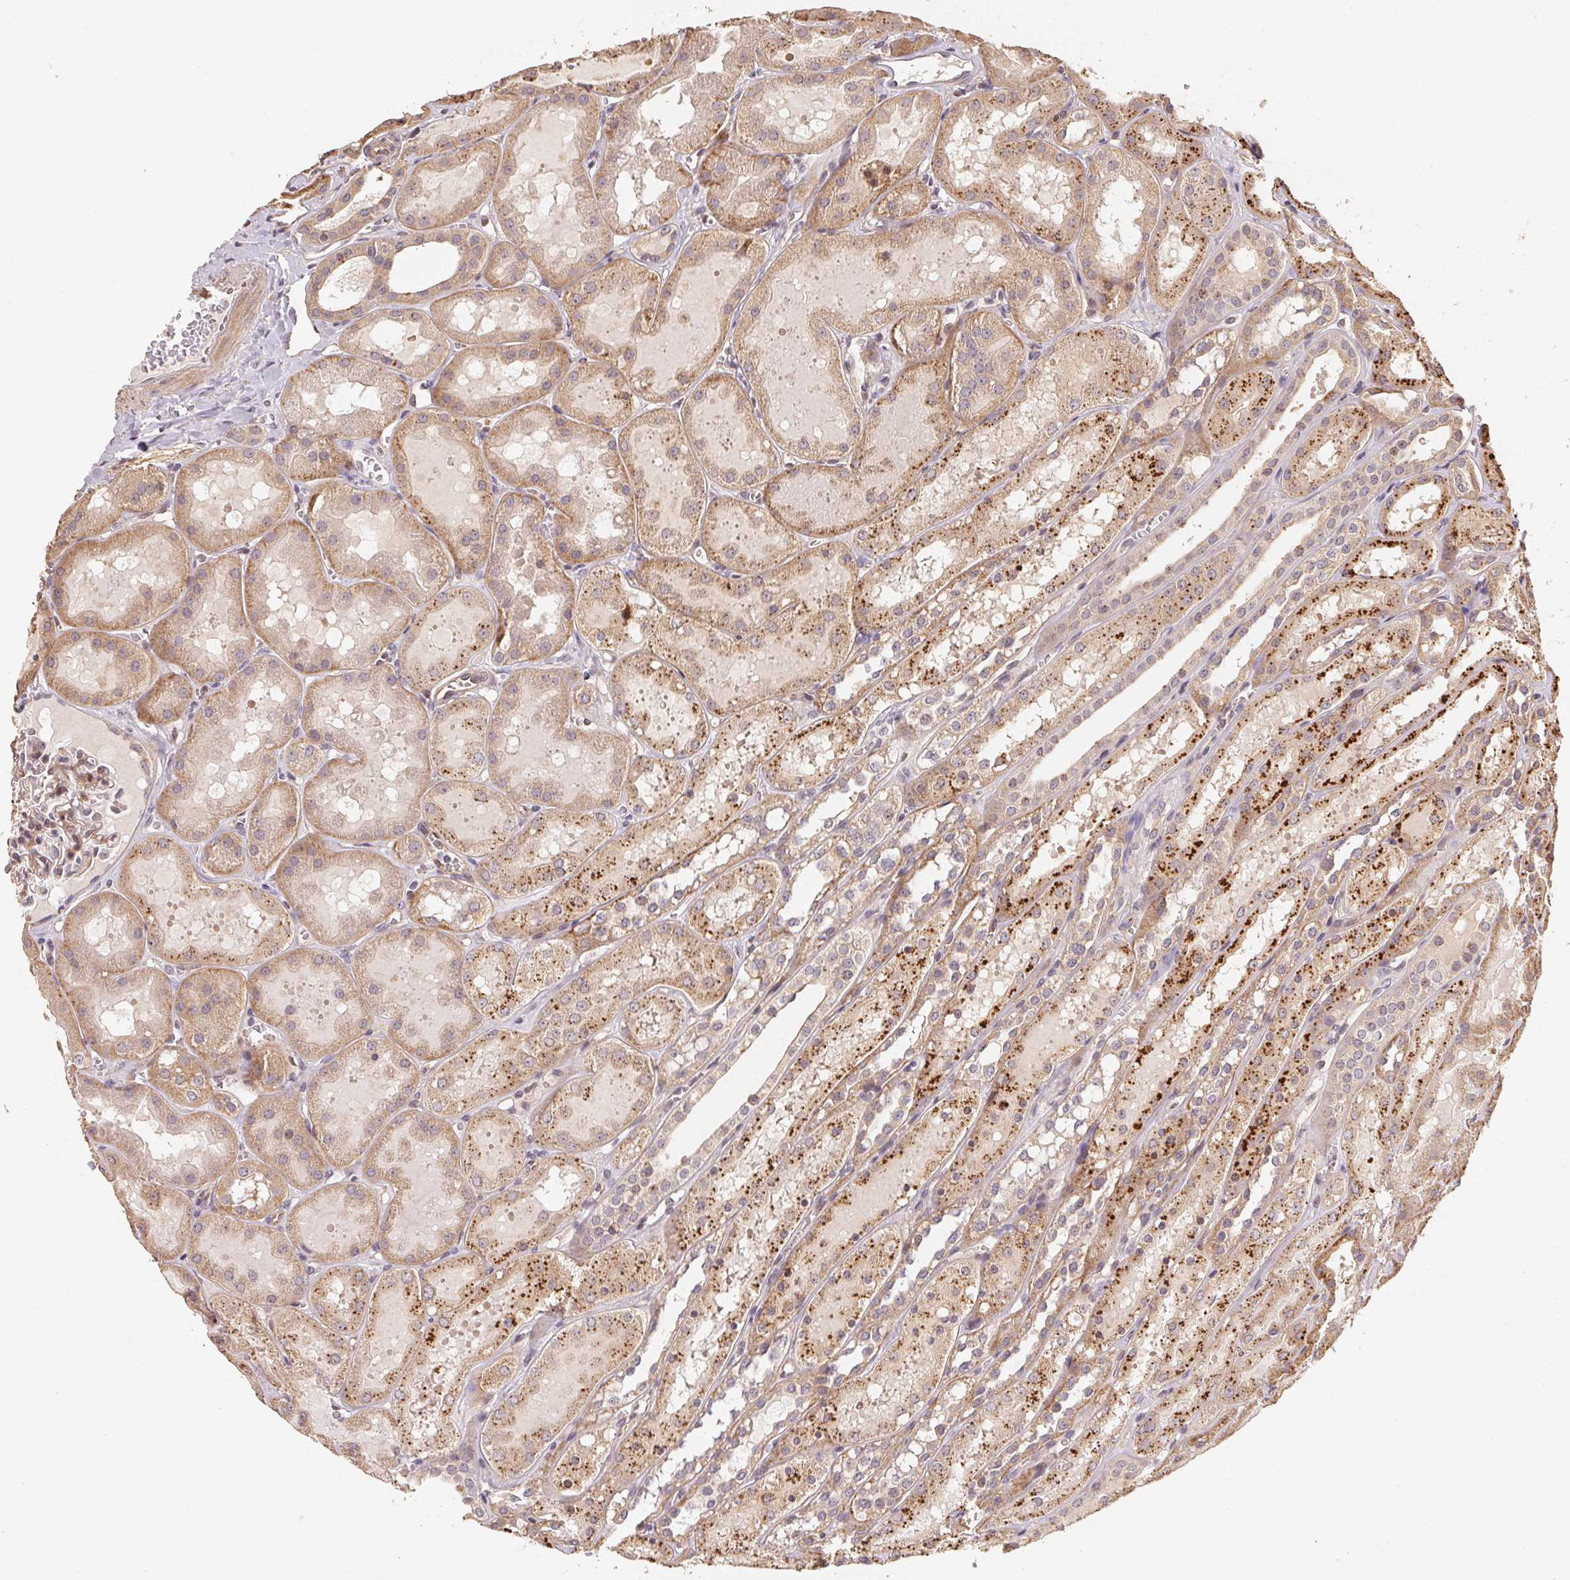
{"staining": {"intensity": "weak", "quantity": "25%-75%", "location": "cytoplasmic/membranous"}, "tissue": "kidney", "cell_type": "Cells in glomeruli", "image_type": "normal", "snomed": [{"axis": "morphology", "description": "Normal tissue, NOS"}, {"axis": "topography", "description": "Kidney"}, {"axis": "topography", "description": "Urinary bladder"}], "caption": "Brown immunohistochemical staining in unremarkable human kidney exhibits weak cytoplasmic/membranous positivity in about 25%-75% of cells in glomeruli. (DAB (3,3'-diaminobenzidine) IHC with brightfield microscopy, high magnification).", "gene": "TMEM222", "patient": {"sex": "male", "age": 16}}